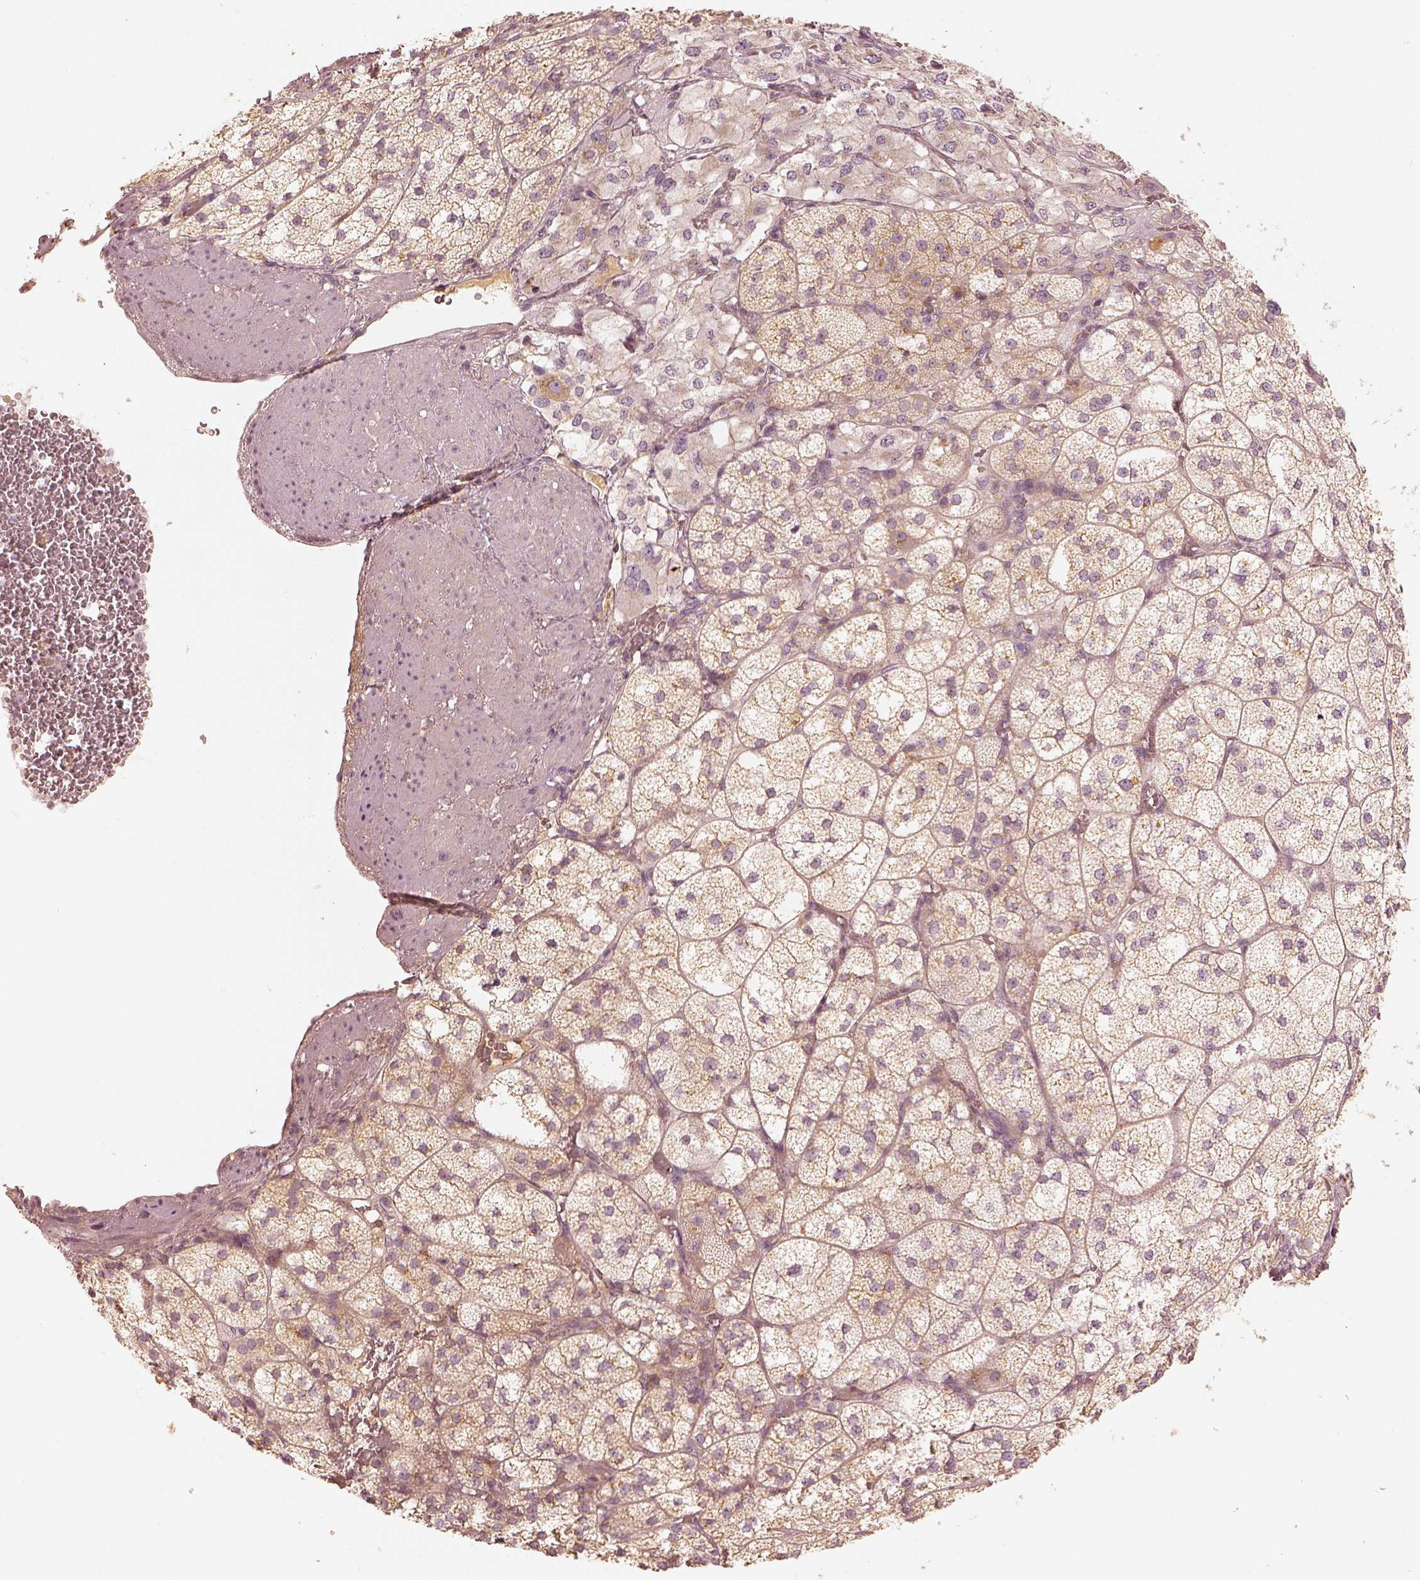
{"staining": {"intensity": "weak", "quantity": ">75%", "location": "cytoplasmic/membranous"}, "tissue": "adrenal gland", "cell_type": "Glandular cells", "image_type": "normal", "snomed": [{"axis": "morphology", "description": "Normal tissue, NOS"}, {"axis": "topography", "description": "Adrenal gland"}], "caption": "Unremarkable adrenal gland was stained to show a protein in brown. There is low levels of weak cytoplasmic/membranous expression in about >75% of glandular cells. (DAB (3,3'-diaminobenzidine) IHC with brightfield microscopy, high magnification).", "gene": "GORASP2", "patient": {"sex": "female", "age": 60}}